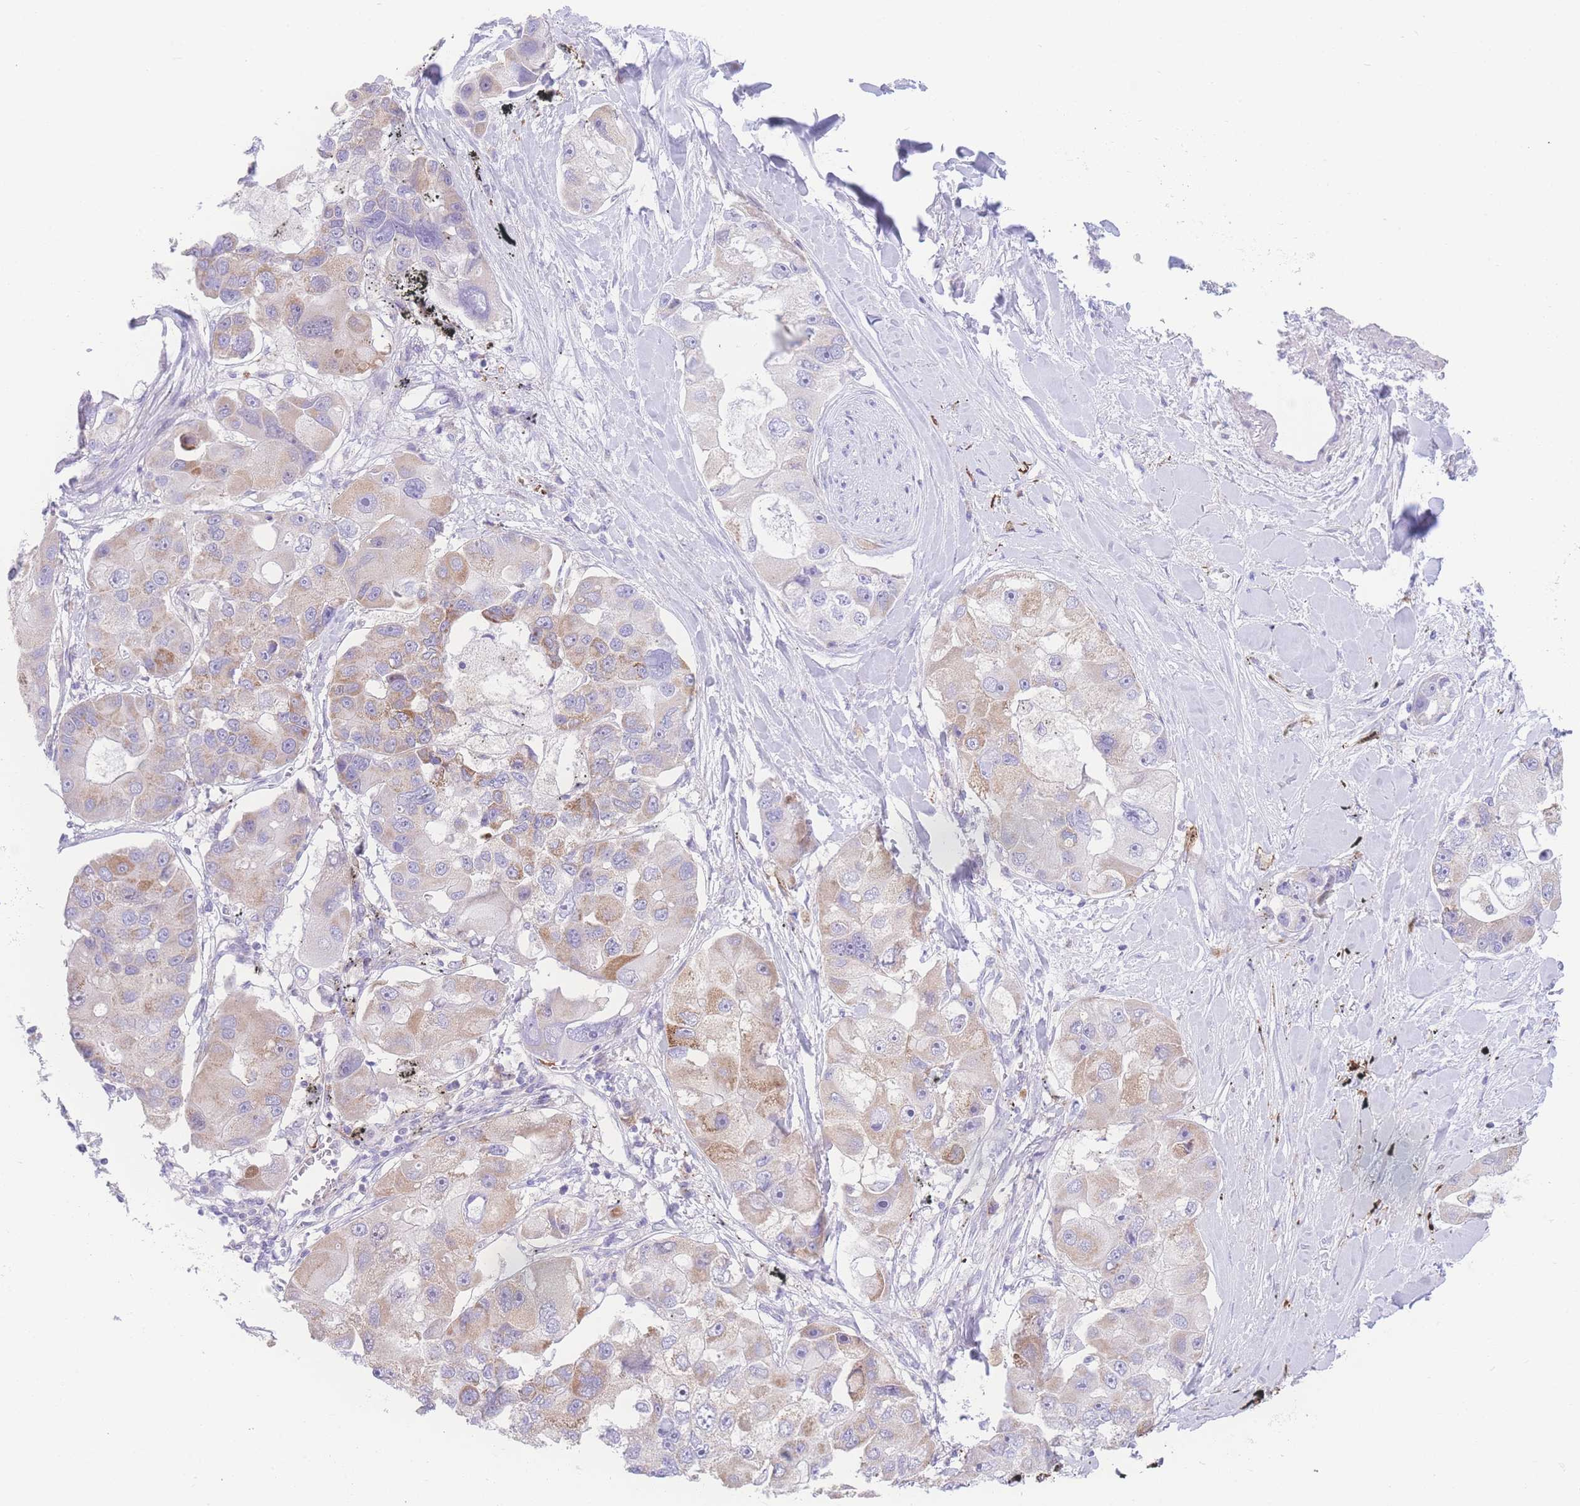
{"staining": {"intensity": "moderate", "quantity": "<25%", "location": "cytoplasmic/membranous"}, "tissue": "lung cancer", "cell_type": "Tumor cells", "image_type": "cancer", "snomed": [{"axis": "morphology", "description": "Adenocarcinoma, NOS"}, {"axis": "topography", "description": "Lung"}], "caption": "This micrograph exhibits immunohistochemistry staining of human adenocarcinoma (lung), with low moderate cytoplasmic/membranous staining in approximately <25% of tumor cells.", "gene": "NBEAL1", "patient": {"sex": "female", "age": 54}}